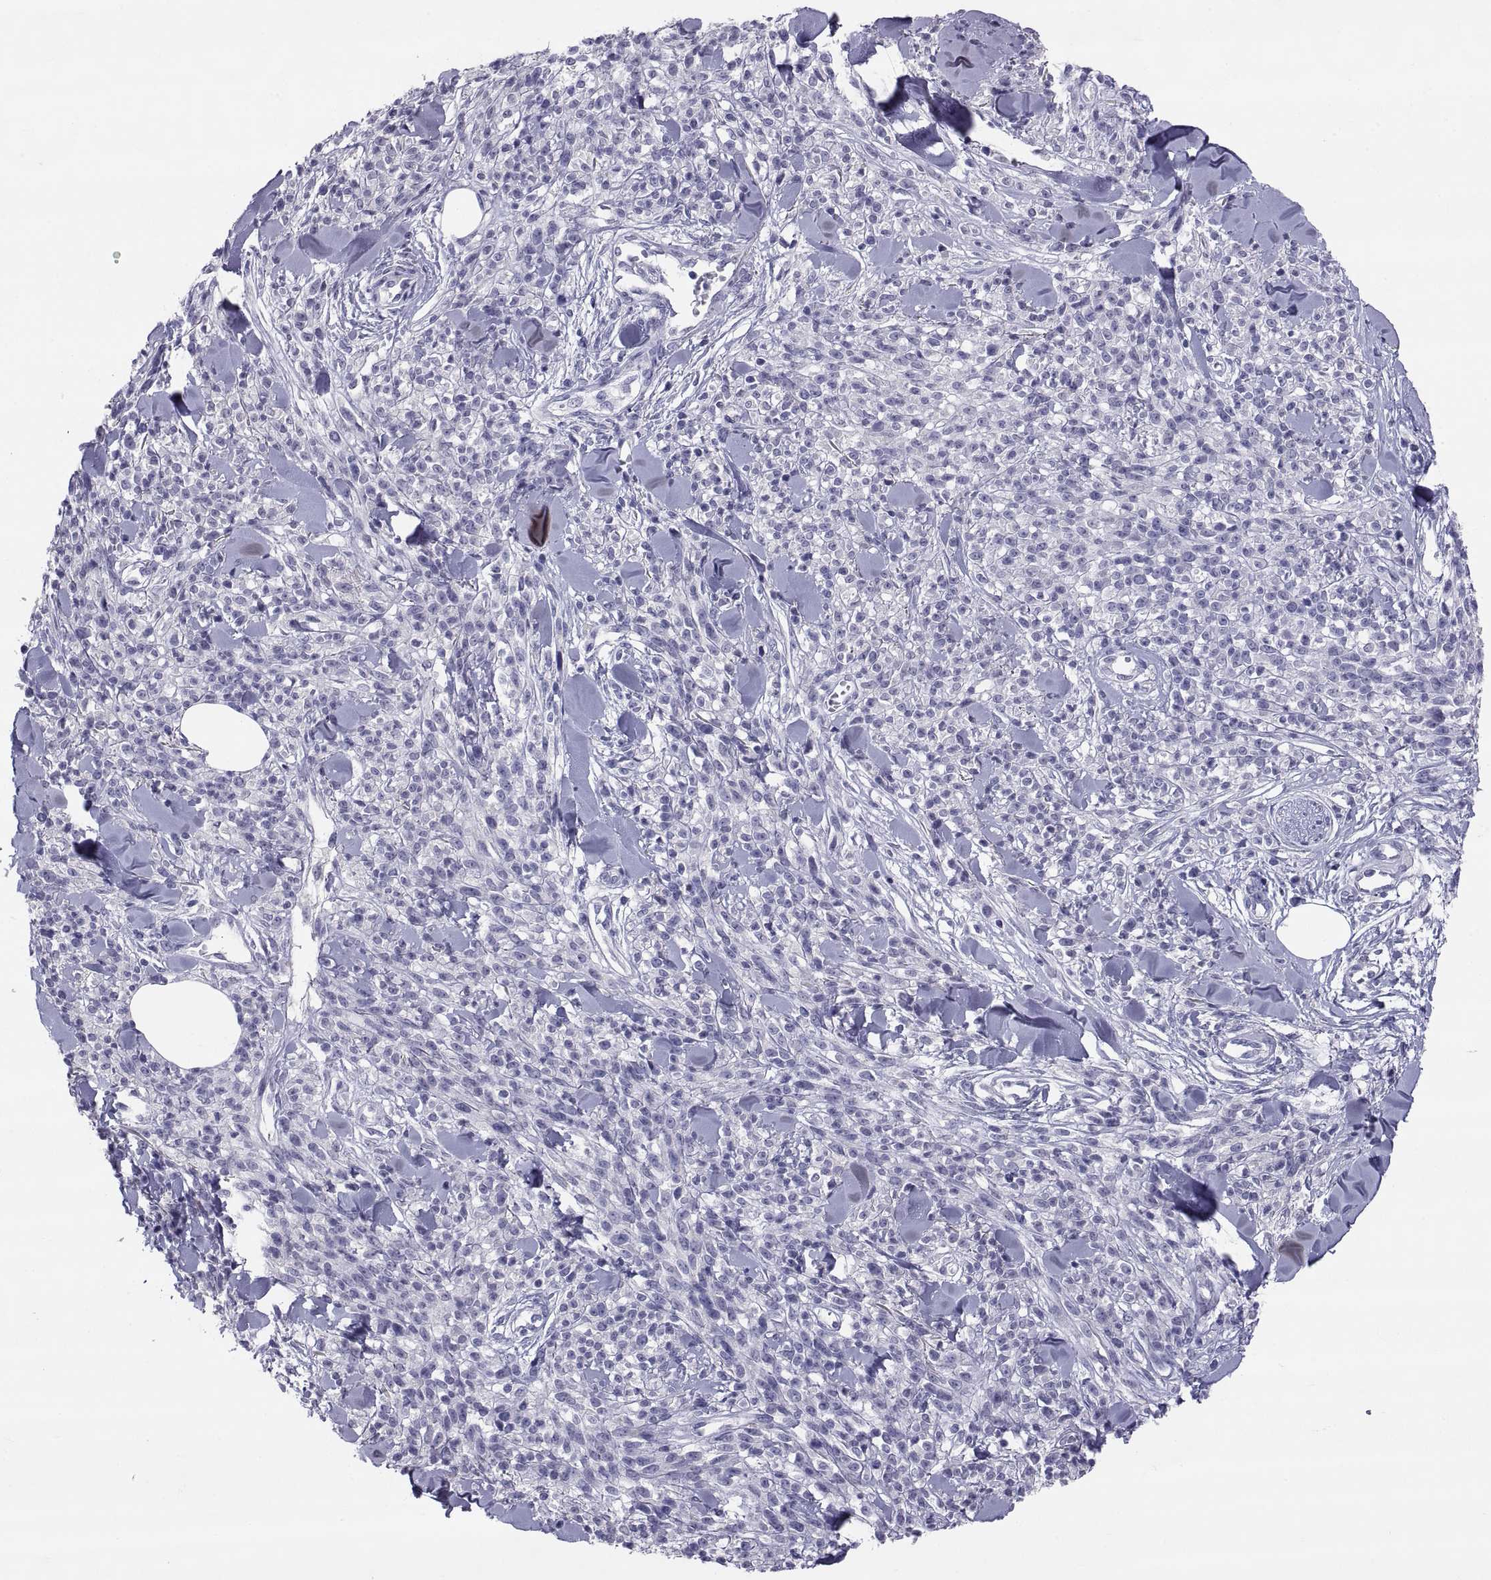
{"staining": {"intensity": "negative", "quantity": "none", "location": "none"}, "tissue": "melanoma", "cell_type": "Tumor cells", "image_type": "cancer", "snomed": [{"axis": "morphology", "description": "Malignant melanoma, NOS"}, {"axis": "topography", "description": "Skin"}, {"axis": "topography", "description": "Skin of trunk"}], "caption": "An immunohistochemistry histopathology image of malignant melanoma is shown. There is no staining in tumor cells of malignant melanoma.", "gene": "TEX13A", "patient": {"sex": "male", "age": 74}}